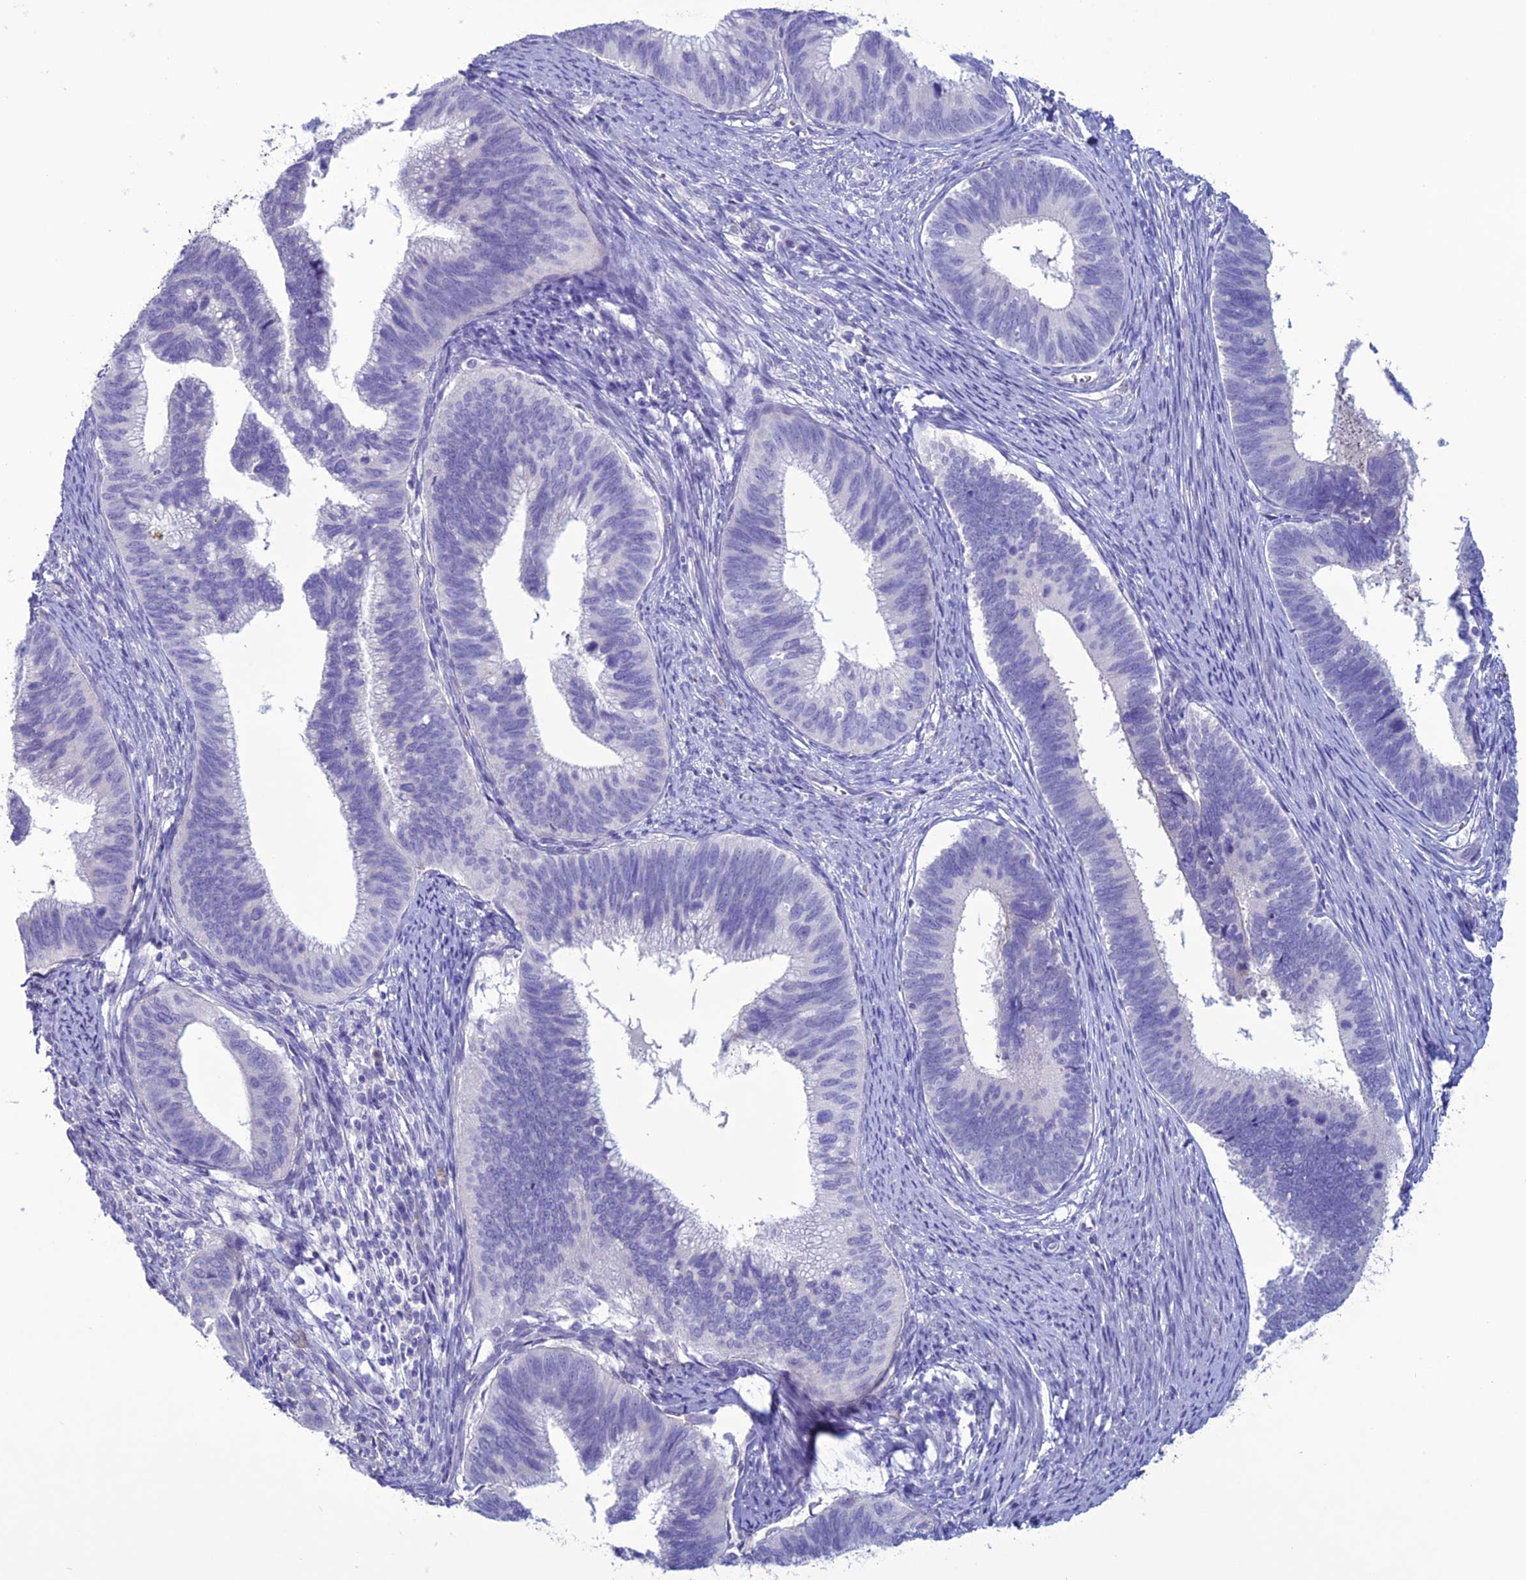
{"staining": {"intensity": "negative", "quantity": "none", "location": "none"}, "tissue": "cervical cancer", "cell_type": "Tumor cells", "image_type": "cancer", "snomed": [{"axis": "morphology", "description": "Adenocarcinoma, NOS"}, {"axis": "topography", "description": "Cervix"}], "caption": "This is a photomicrograph of immunohistochemistry staining of cervical adenocarcinoma, which shows no expression in tumor cells.", "gene": "CLEC2L", "patient": {"sex": "female", "age": 42}}